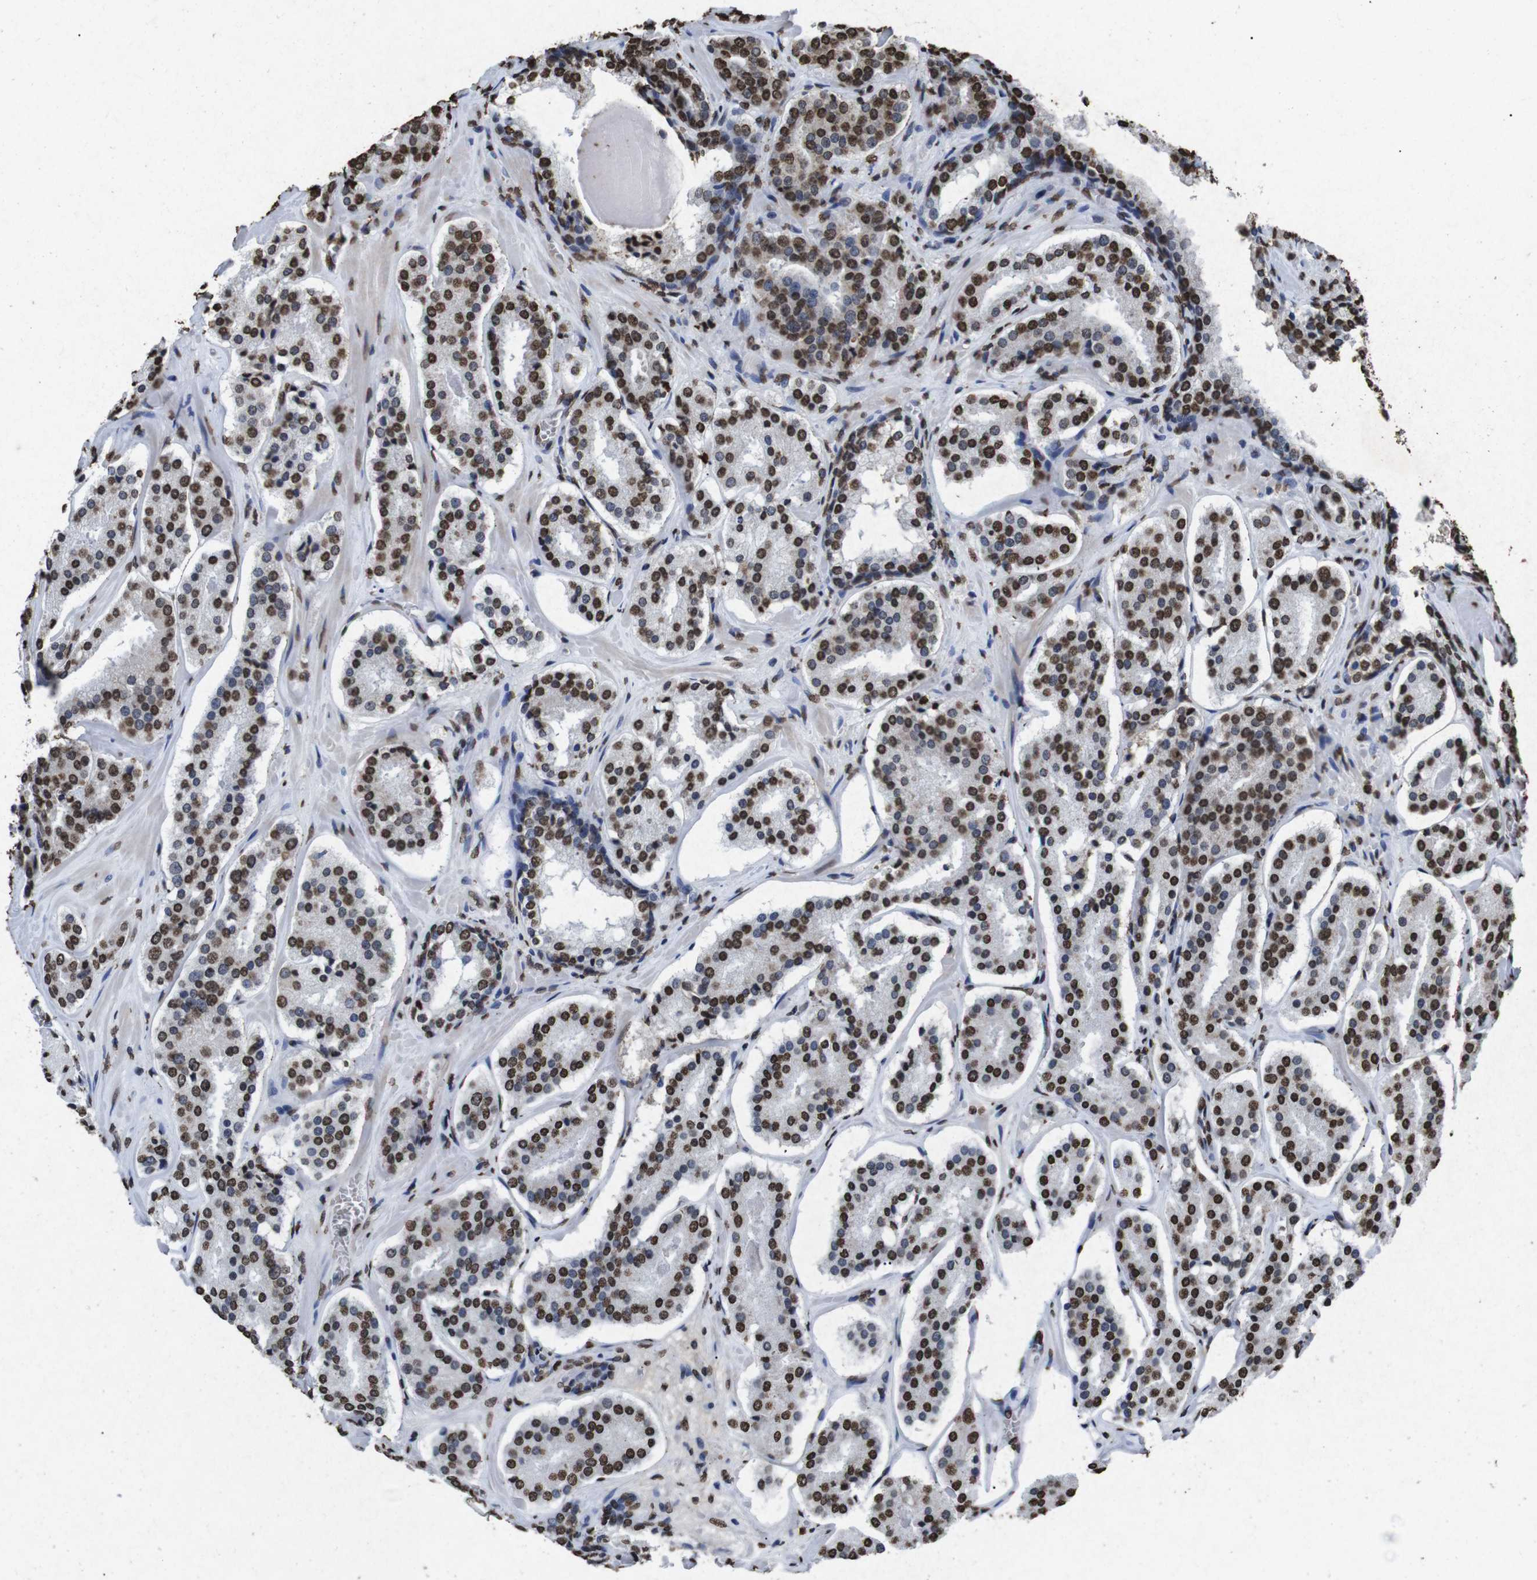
{"staining": {"intensity": "strong", "quantity": ">75%", "location": "nuclear"}, "tissue": "prostate cancer", "cell_type": "Tumor cells", "image_type": "cancer", "snomed": [{"axis": "morphology", "description": "Adenocarcinoma, High grade"}, {"axis": "topography", "description": "Prostate"}], "caption": "Protein expression analysis of human prostate cancer reveals strong nuclear staining in about >75% of tumor cells.", "gene": "MDM2", "patient": {"sex": "male", "age": 60}}